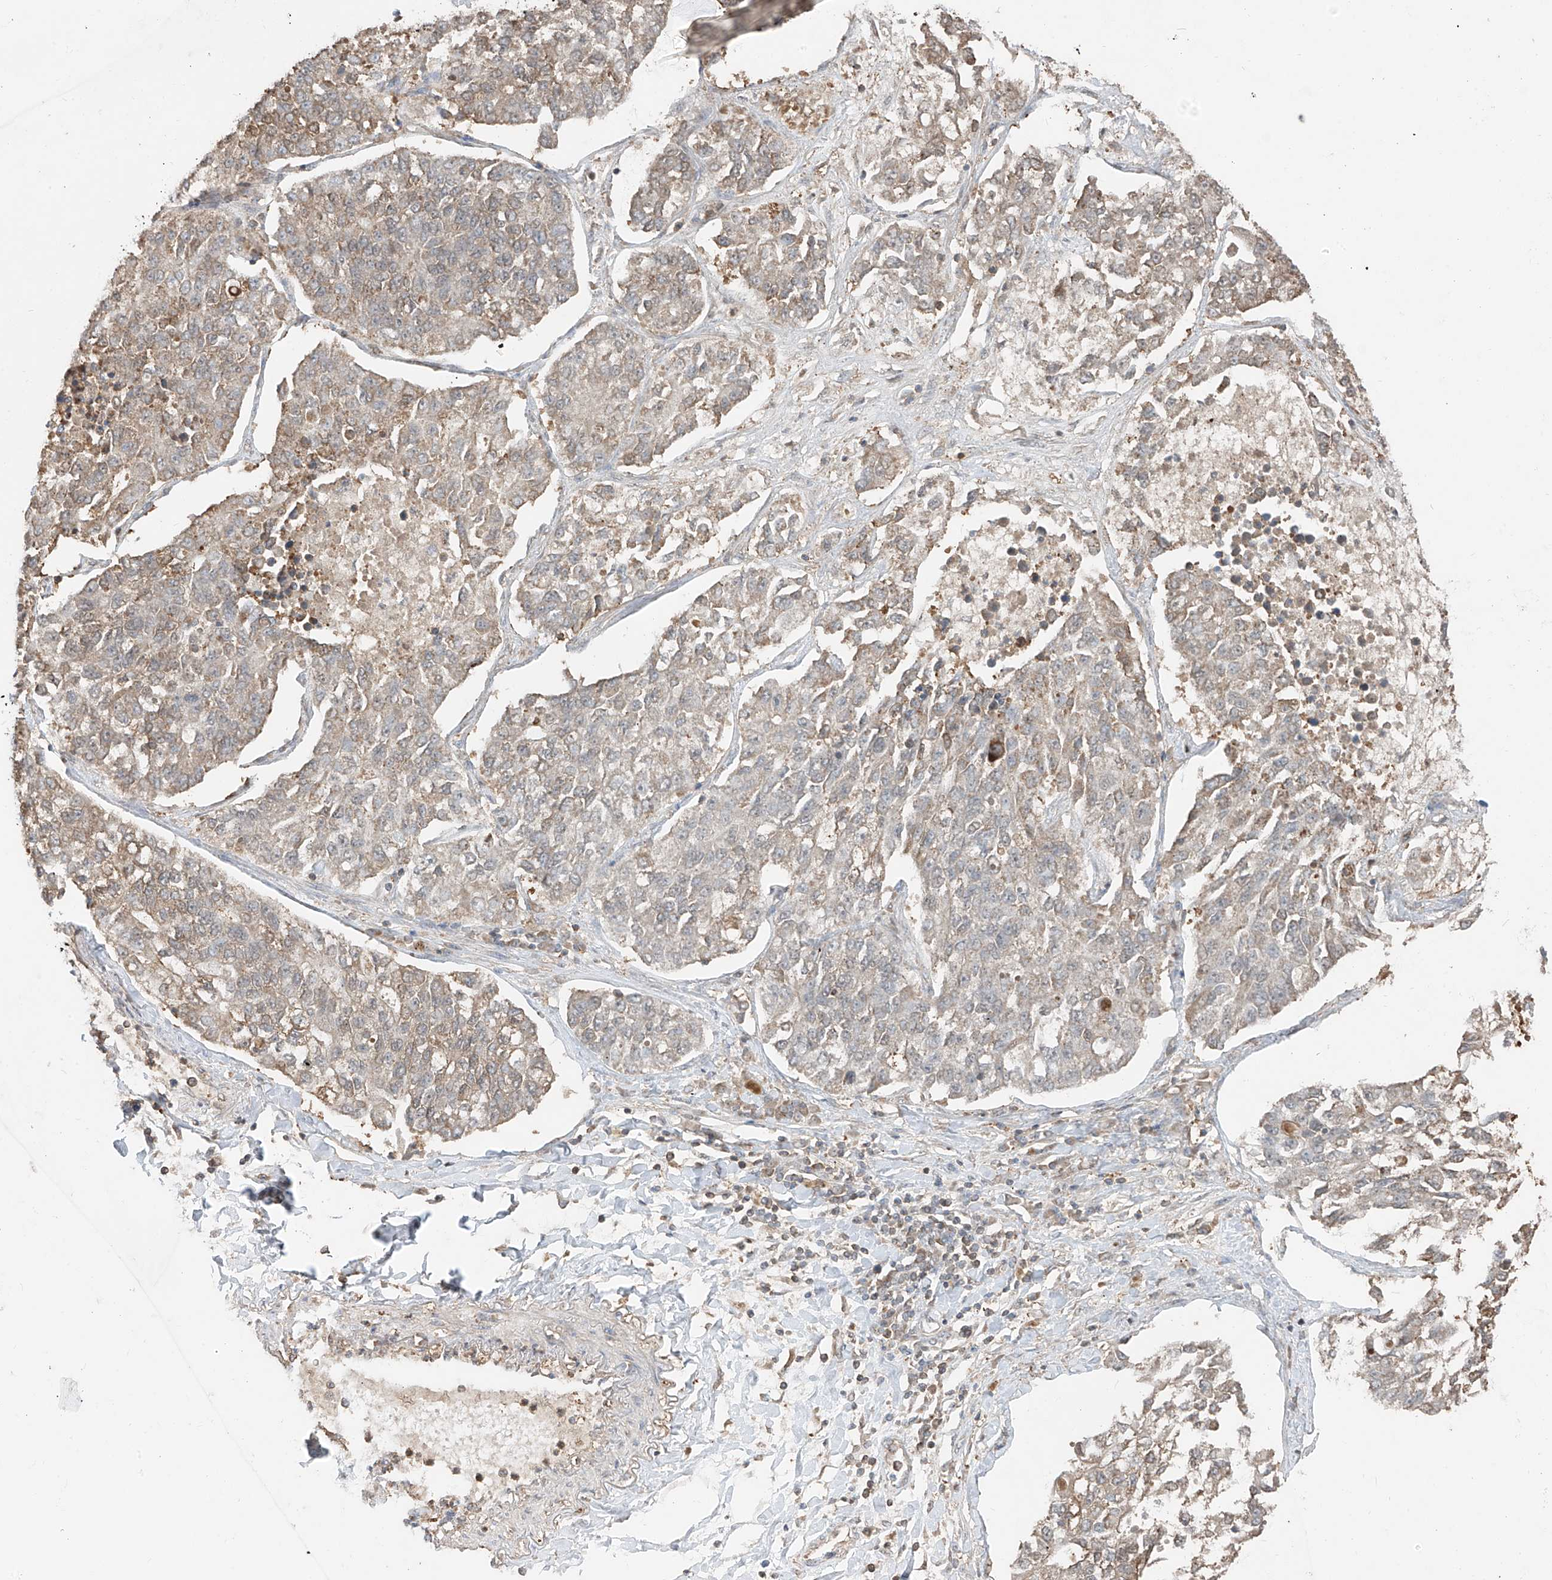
{"staining": {"intensity": "weak", "quantity": ">75%", "location": "cytoplasmic/membranous"}, "tissue": "lung cancer", "cell_type": "Tumor cells", "image_type": "cancer", "snomed": [{"axis": "morphology", "description": "Adenocarcinoma, NOS"}, {"axis": "topography", "description": "Lung"}], "caption": "Lung cancer stained with immunohistochemistry displays weak cytoplasmic/membranous expression in about >75% of tumor cells.", "gene": "ETHE1", "patient": {"sex": "male", "age": 49}}